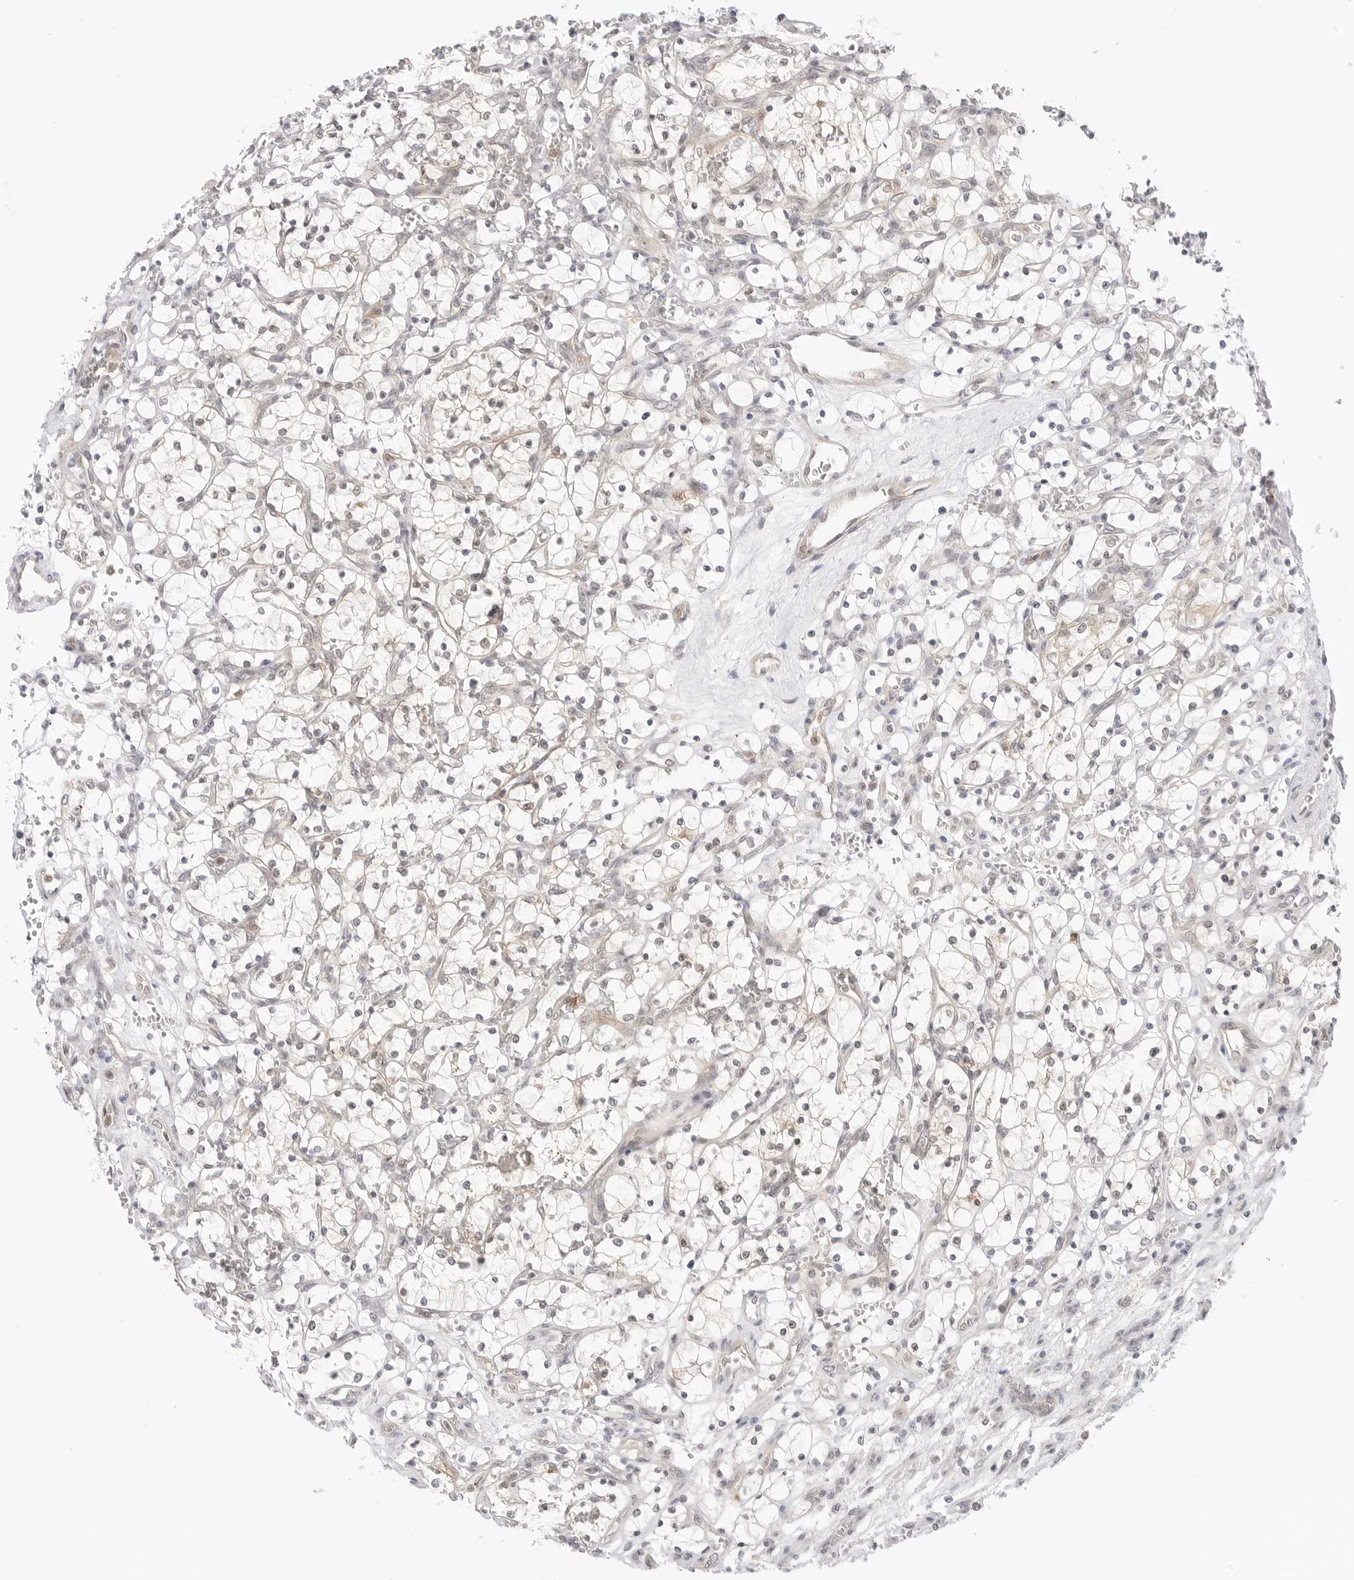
{"staining": {"intensity": "negative", "quantity": "none", "location": "none"}, "tissue": "renal cancer", "cell_type": "Tumor cells", "image_type": "cancer", "snomed": [{"axis": "morphology", "description": "Adenocarcinoma, NOS"}, {"axis": "topography", "description": "Kidney"}], "caption": "Immunohistochemistry micrograph of renal cancer (adenocarcinoma) stained for a protein (brown), which reveals no positivity in tumor cells.", "gene": "NUDC", "patient": {"sex": "female", "age": 69}}